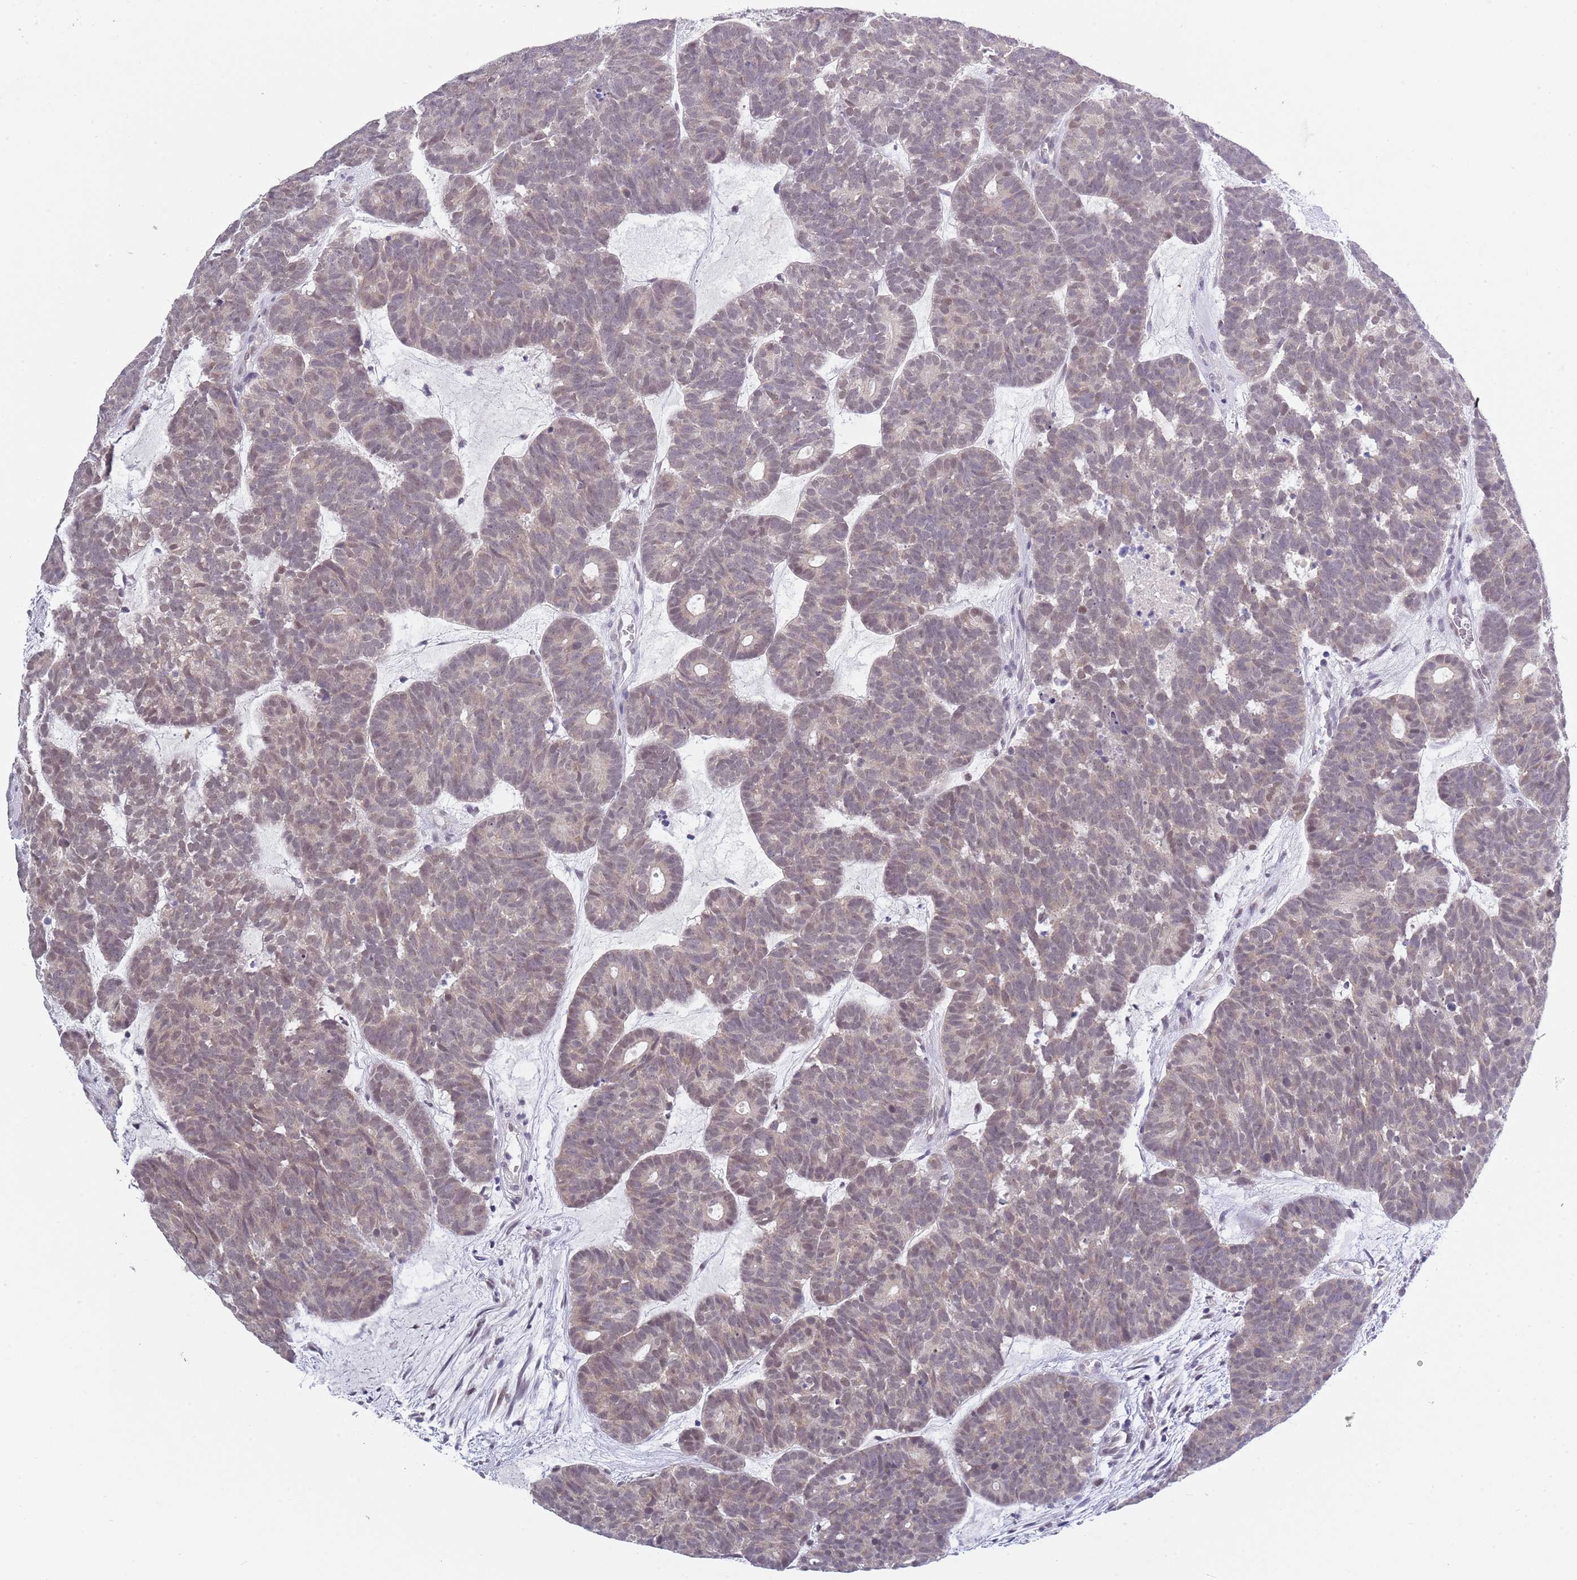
{"staining": {"intensity": "weak", "quantity": "25%-75%", "location": "nuclear"}, "tissue": "head and neck cancer", "cell_type": "Tumor cells", "image_type": "cancer", "snomed": [{"axis": "morphology", "description": "Adenocarcinoma, NOS"}, {"axis": "topography", "description": "Head-Neck"}], "caption": "Approximately 25%-75% of tumor cells in head and neck adenocarcinoma demonstrate weak nuclear protein expression as visualized by brown immunohistochemical staining.", "gene": "SEPHS2", "patient": {"sex": "female", "age": 81}}